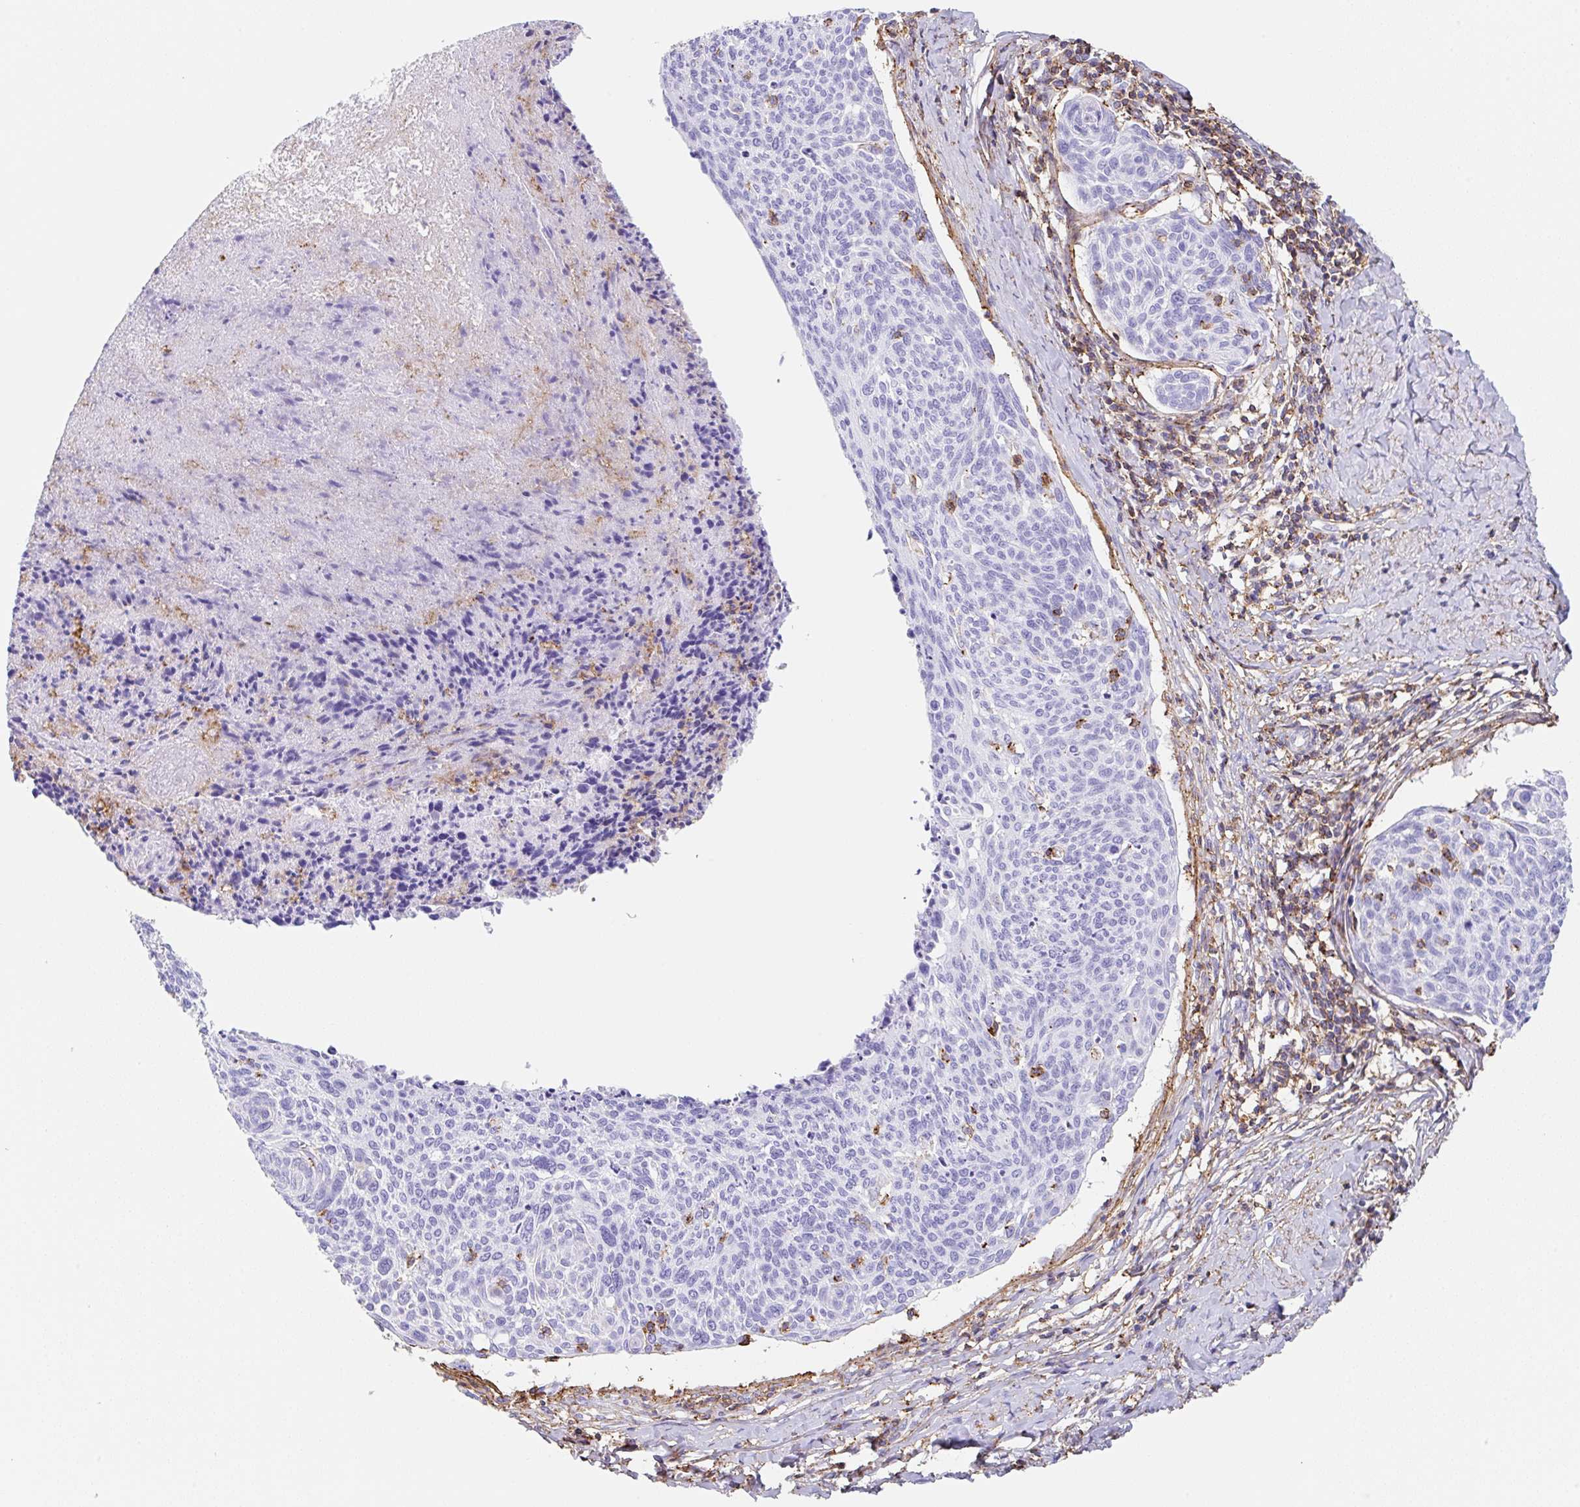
{"staining": {"intensity": "negative", "quantity": "none", "location": "none"}, "tissue": "cervical cancer", "cell_type": "Tumor cells", "image_type": "cancer", "snomed": [{"axis": "morphology", "description": "Squamous cell carcinoma, NOS"}, {"axis": "topography", "description": "Cervix"}], "caption": "Squamous cell carcinoma (cervical) was stained to show a protein in brown. There is no significant expression in tumor cells. Brightfield microscopy of immunohistochemistry stained with DAB (brown) and hematoxylin (blue), captured at high magnification.", "gene": "MTTP", "patient": {"sex": "female", "age": 49}}